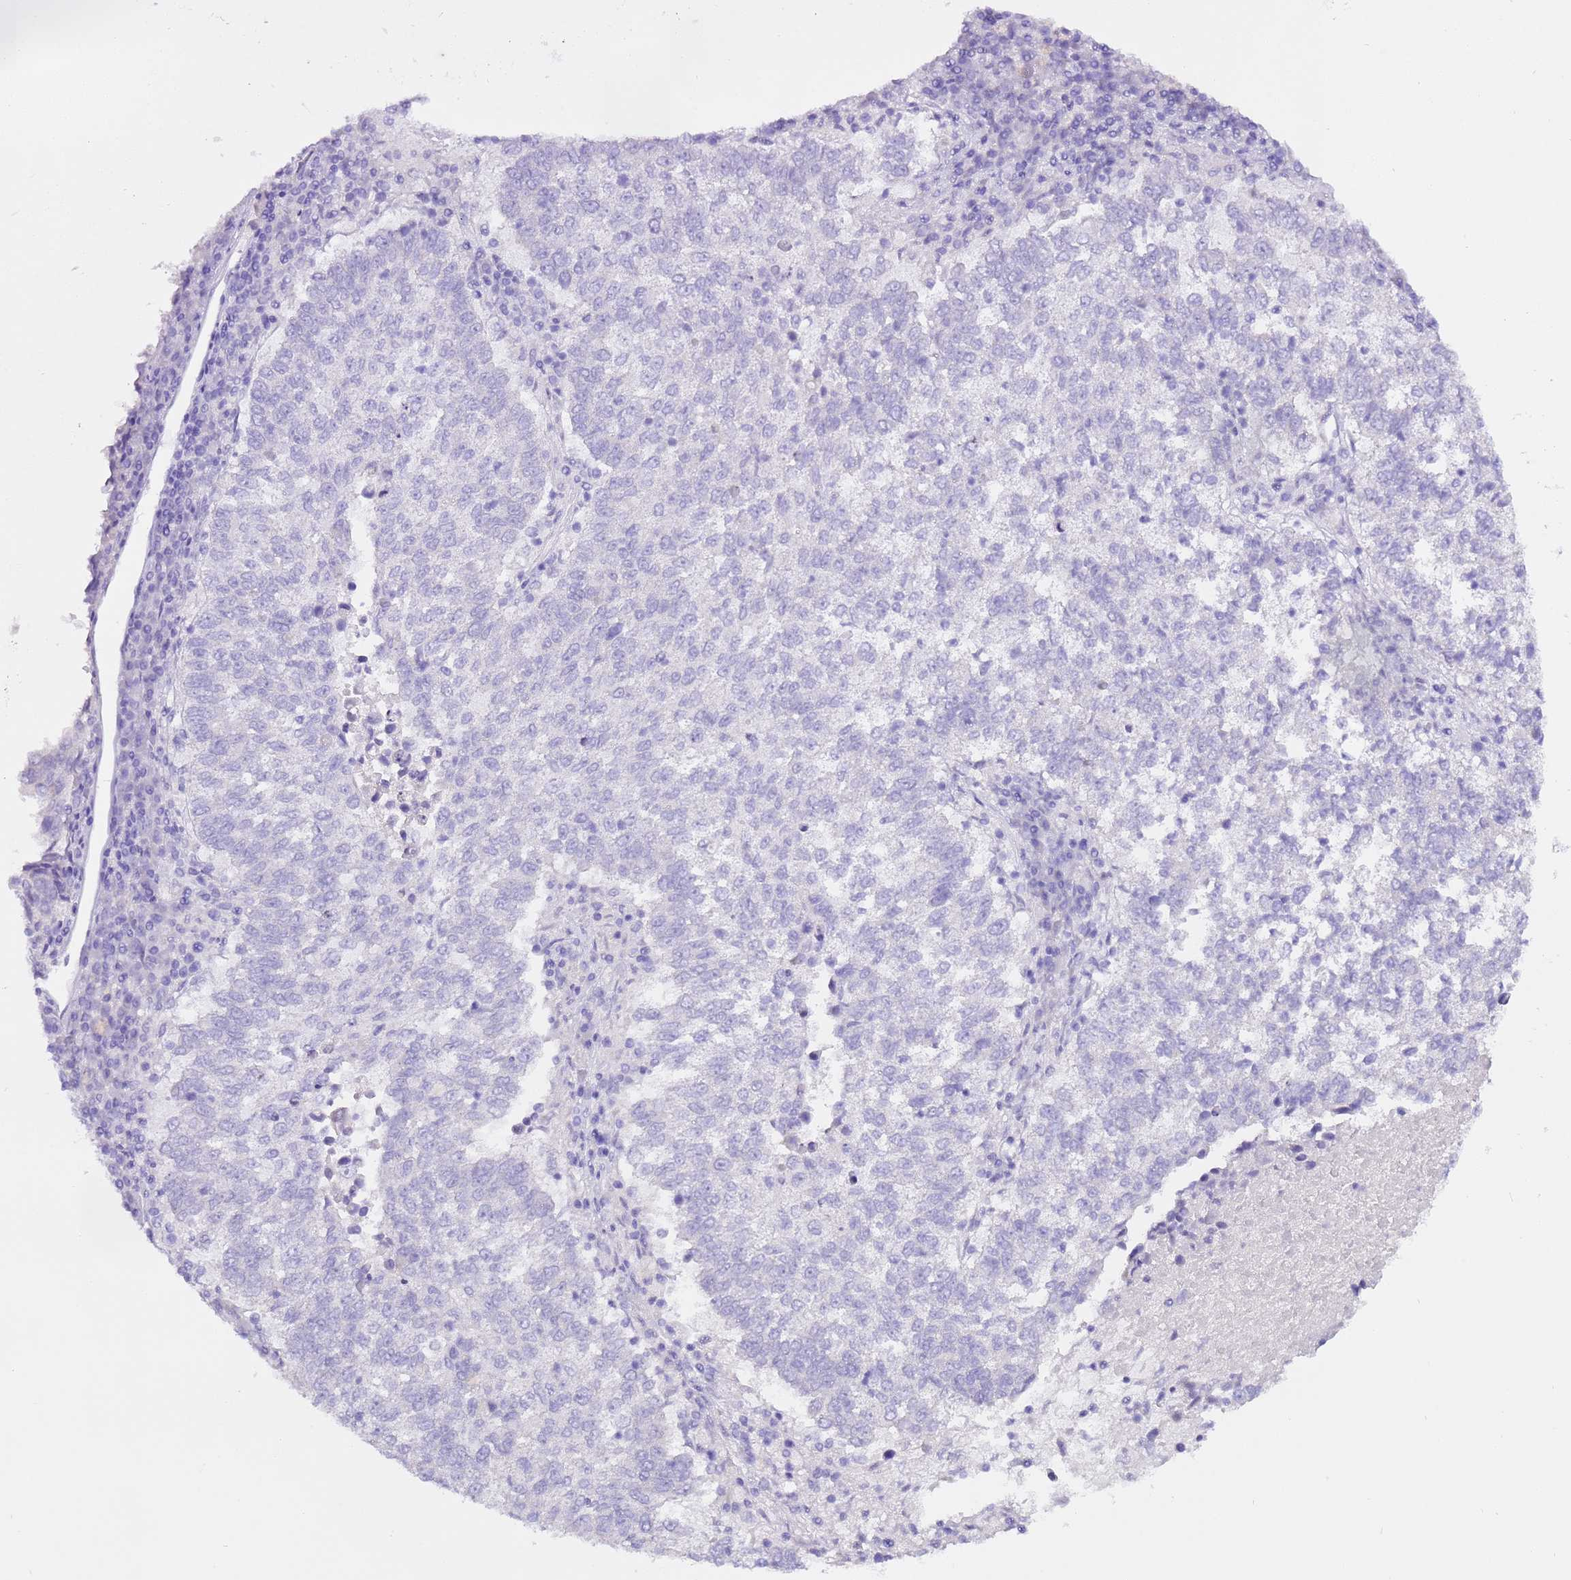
{"staining": {"intensity": "negative", "quantity": "none", "location": "none"}, "tissue": "lung cancer", "cell_type": "Tumor cells", "image_type": "cancer", "snomed": [{"axis": "morphology", "description": "Squamous cell carcinoma, NOS"}, {"axis": "topography", "description": "Lung"}], "caption": "Lung cancer stained for a protein using immunohistochemistry reveals no positivity tumor cells.", "gene": "CPB1", "patient": {"sex": "male", "age": 73}}